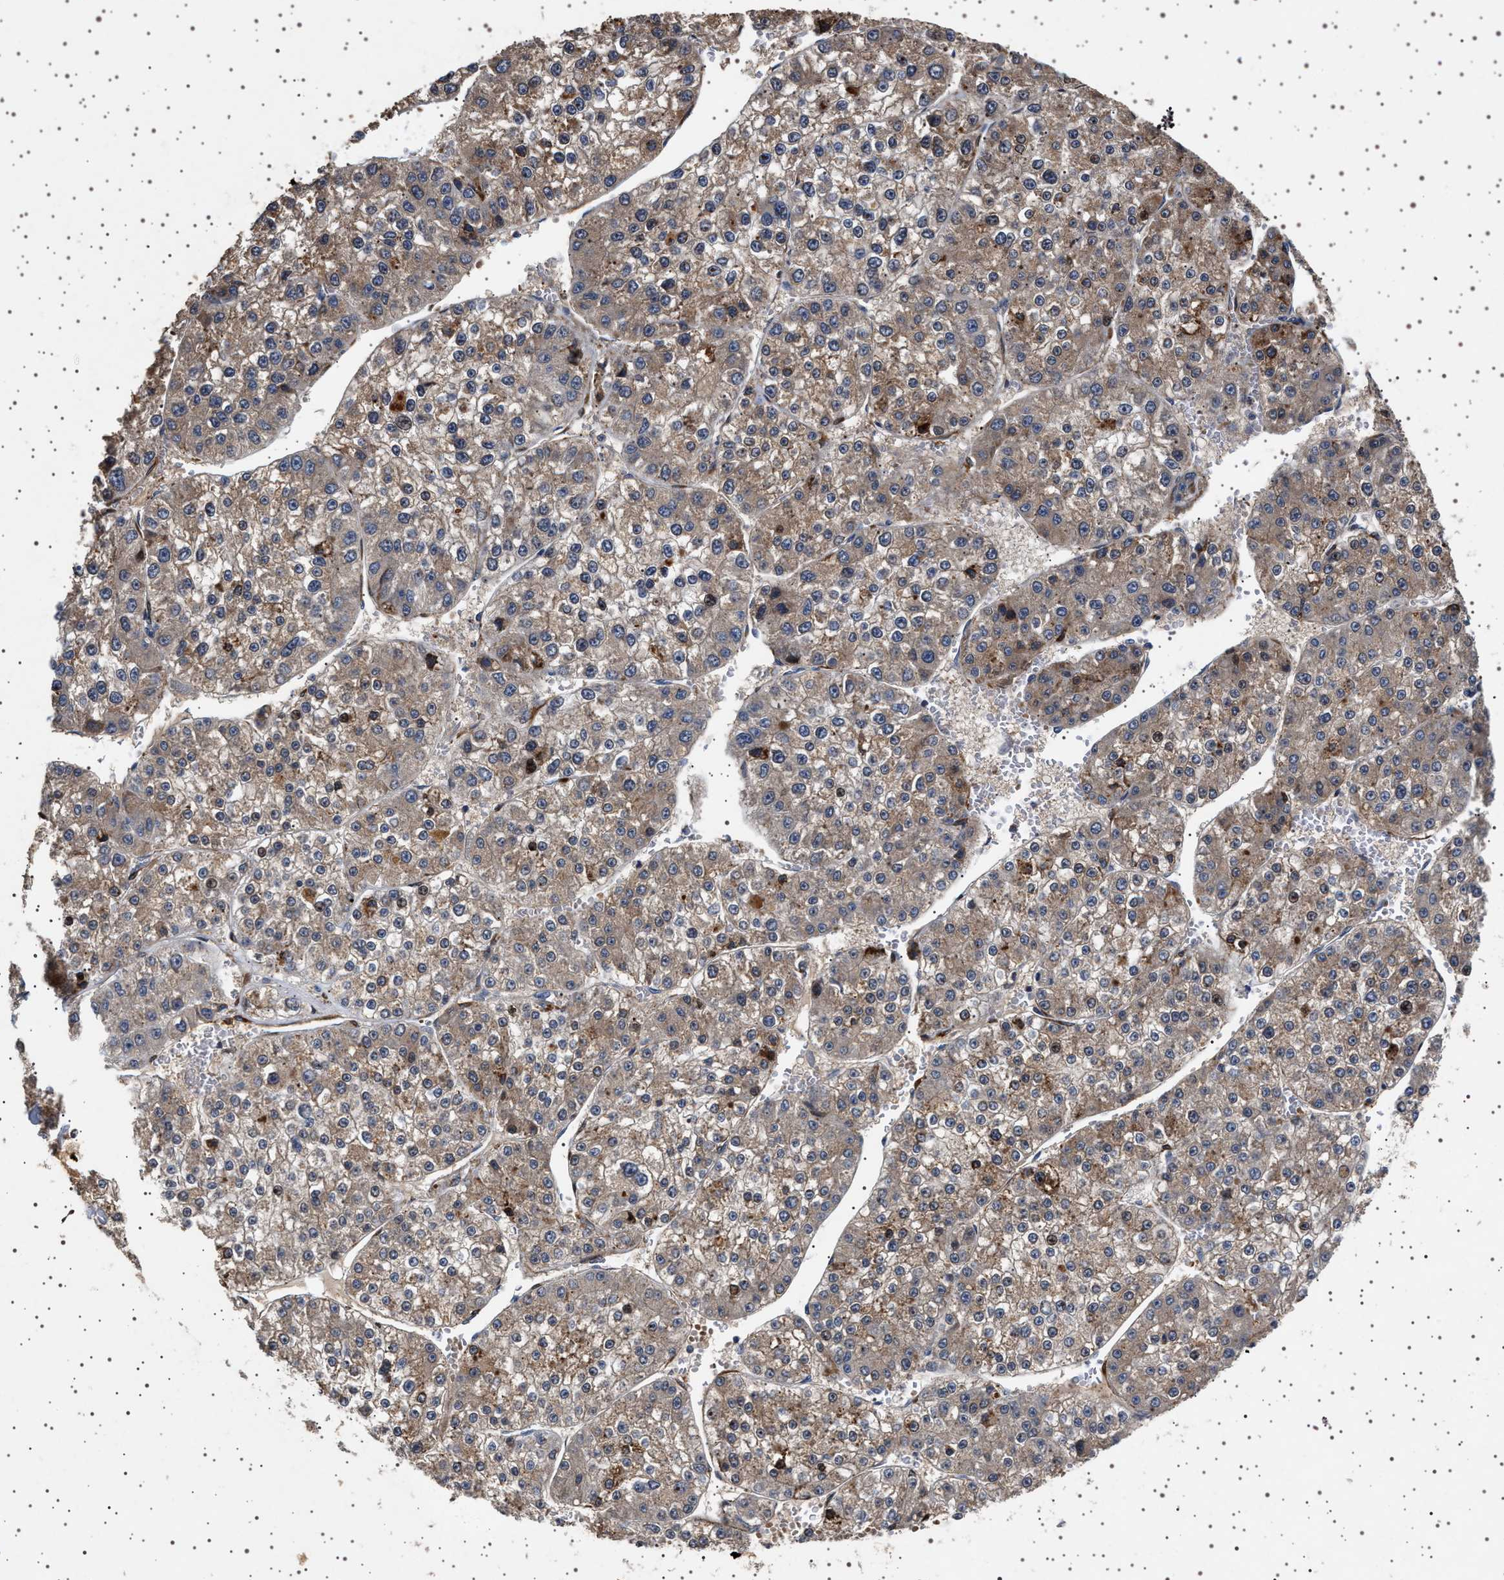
{"staining": {"intensity": "weak", "quantity": ">75%", "location": "cytoplasmic/membranous"}, "tissue": "liver cancer", "cell_type": "Tumor cells", "image_type": "cancer", "snomed": [{"axis": "morphology", "description": "Carcinoma, Hepatocellular, NOS"}, {"axis": "topography", "description": "Liver"}], "caption": "Immunohistochemistry histopathology image of neoplastic tissue: liver cancer stained using immunohistochemistry demonstrates low levels of weak protein expression localized specifically in the cytoplasmic/membranous of tumor cells, appearing as a cytoplasmic/membranous brown color.", "gene": "GUCY1B1", "patient": {"sex": "female", "age": 73}}